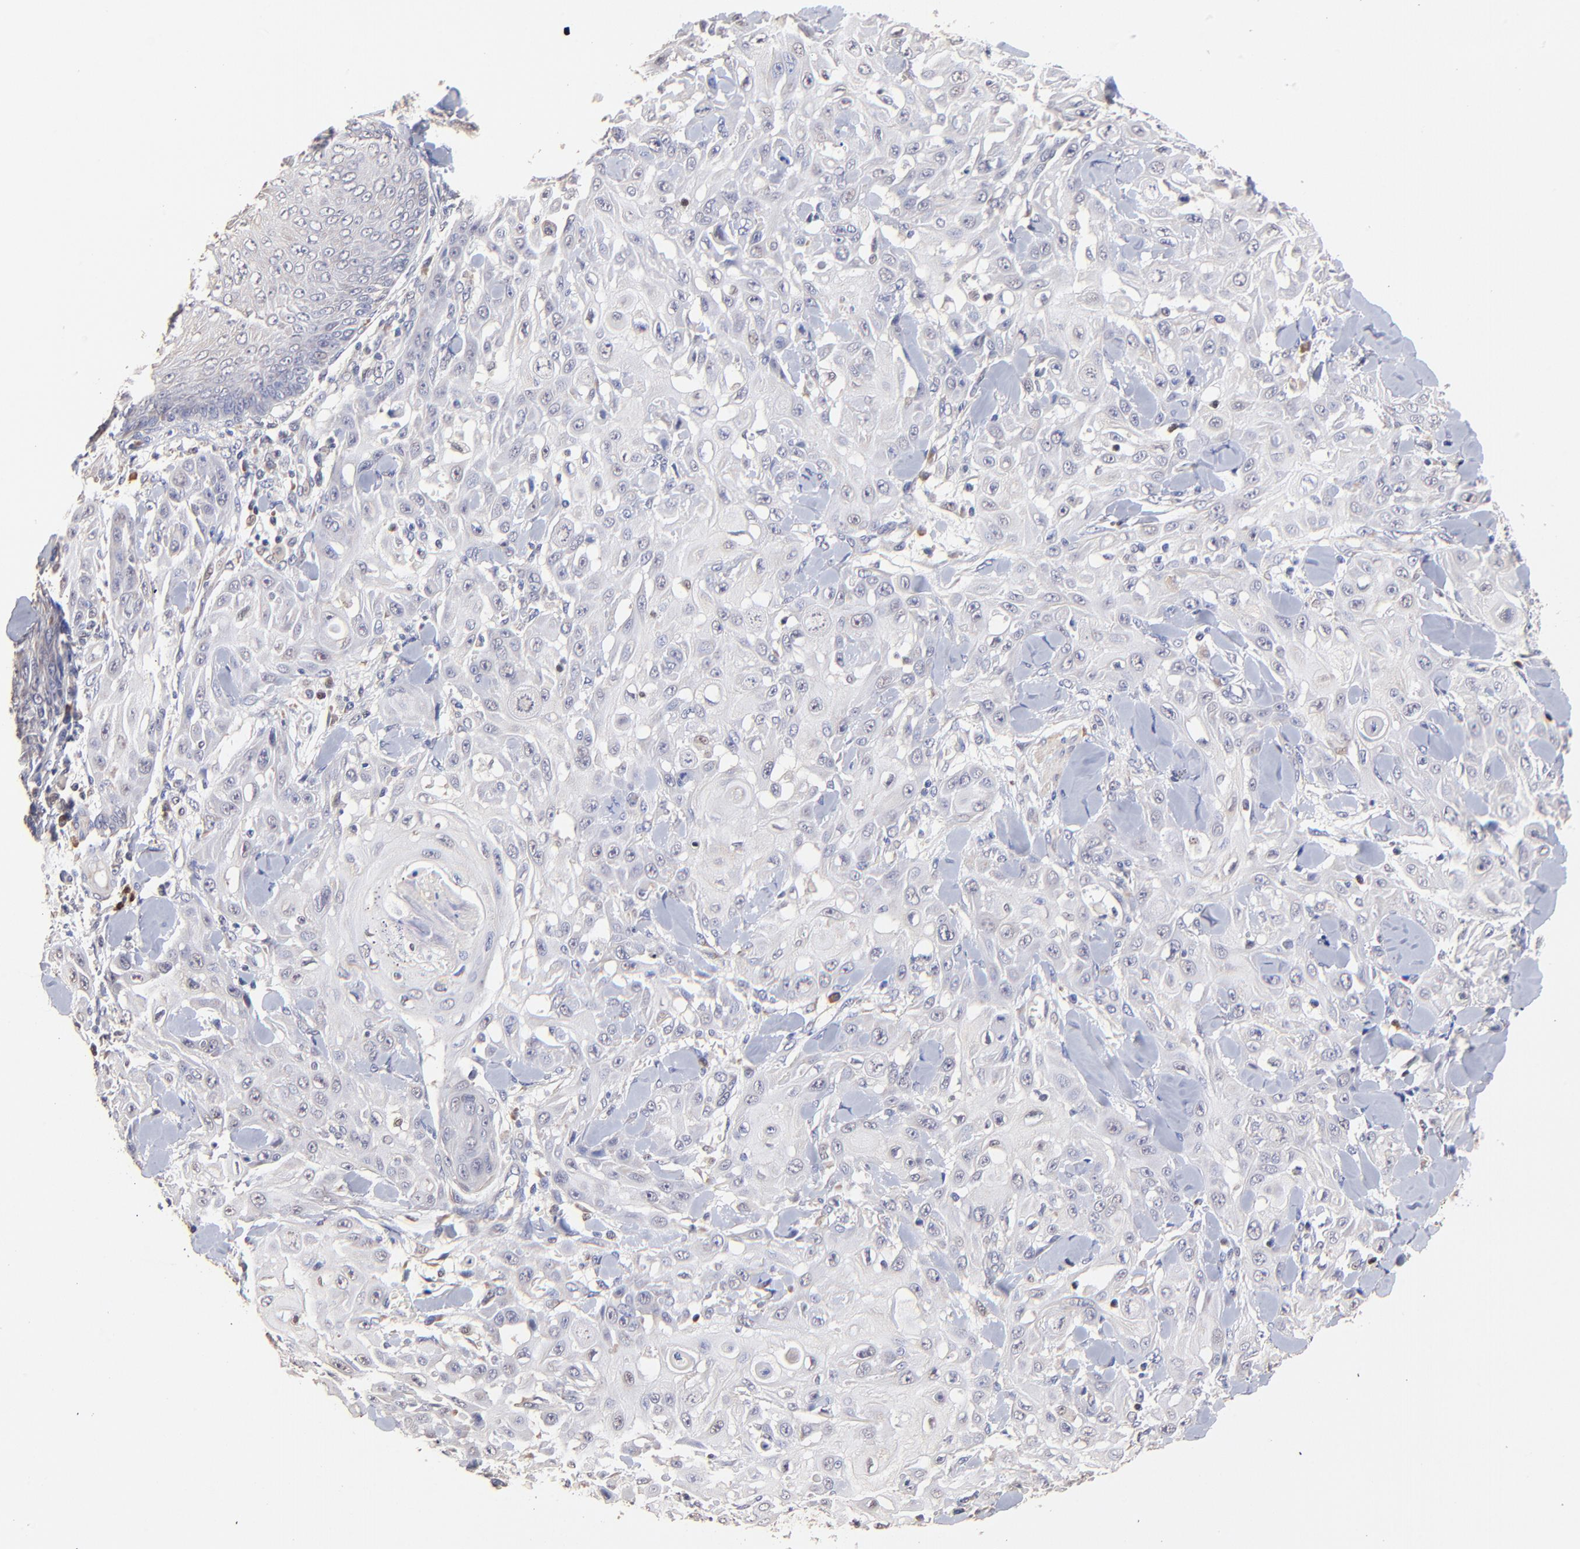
{"staining": {"intensity": "negative", "quantity": "none", "location": "none"}, "tissue": "skin cancer", "cell_type": "Tumor cells", "image_type": "cancer", "snomed": [{"axis": "morphology", "description": "Squamous cell carcinoma, NOS"}, {"axis": "topography", "description": "Skin"}], "caption": "Image shows no significant protein expression in tumor cells of skin cancer.", "gene": "BBOF1", "patient": {"sex": "male", "age": 24}}